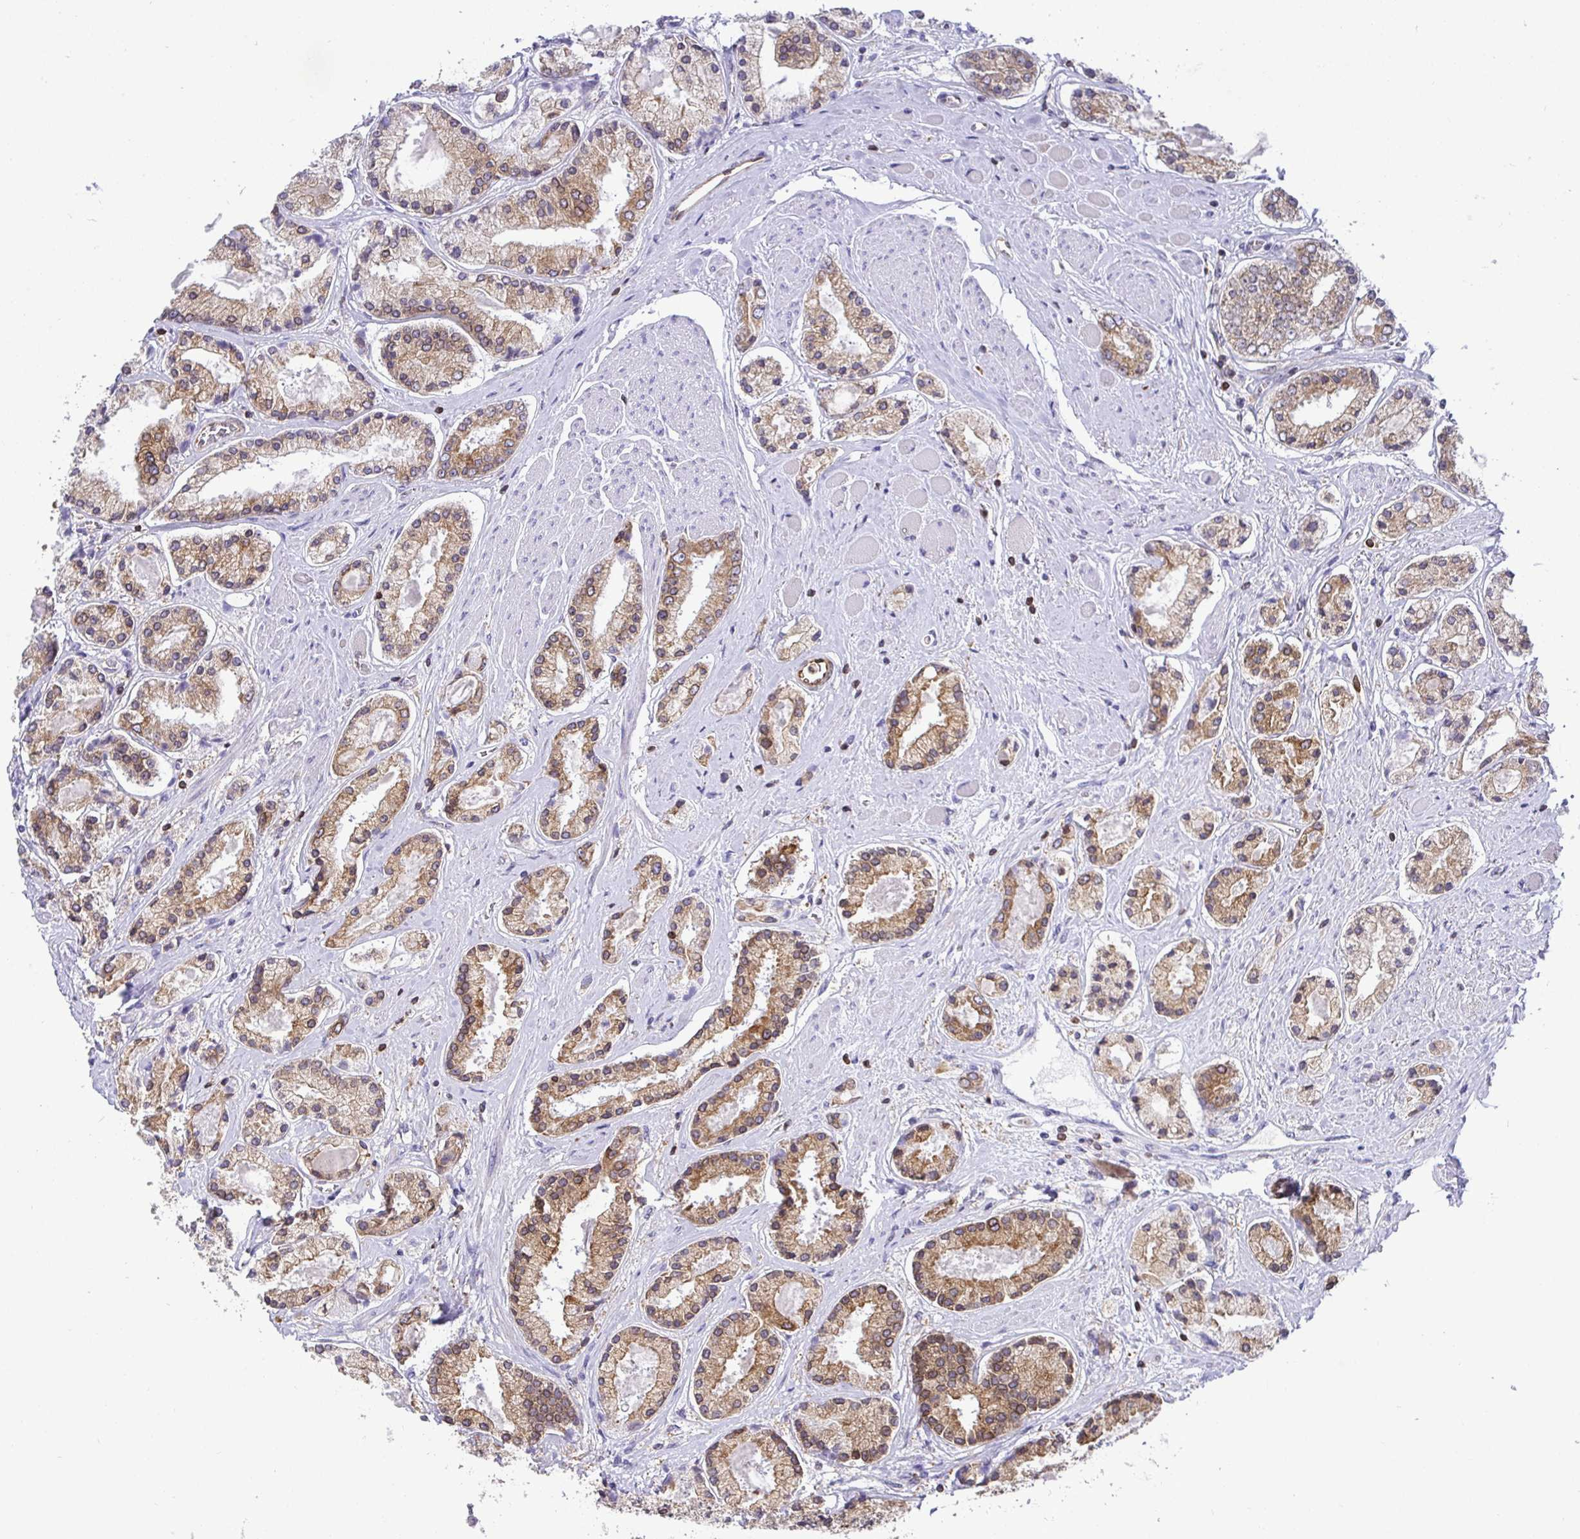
{"staining": {"intensity": "moderate", "quantity": ">75%", "location": "cytoplasmic/membranous"}, "tissue": "prostate cancer", "cell_type": "Tumor cells", "image_type": "cancer", "snomed": [{"axis": "morphology", "description": "Adenocarcinoma, High grade"}, {"axis": "topography", "description": "Prostate"}], "caption": "Prostate high-grade adenocarcinoma tissue shows moderate cytoplasmic/membranous staining in approximately >75% of tumor cells, visualized by immunohistochemistry.", "gene": "TP53I11", "patient": {"sex": "male", "age": 67}}